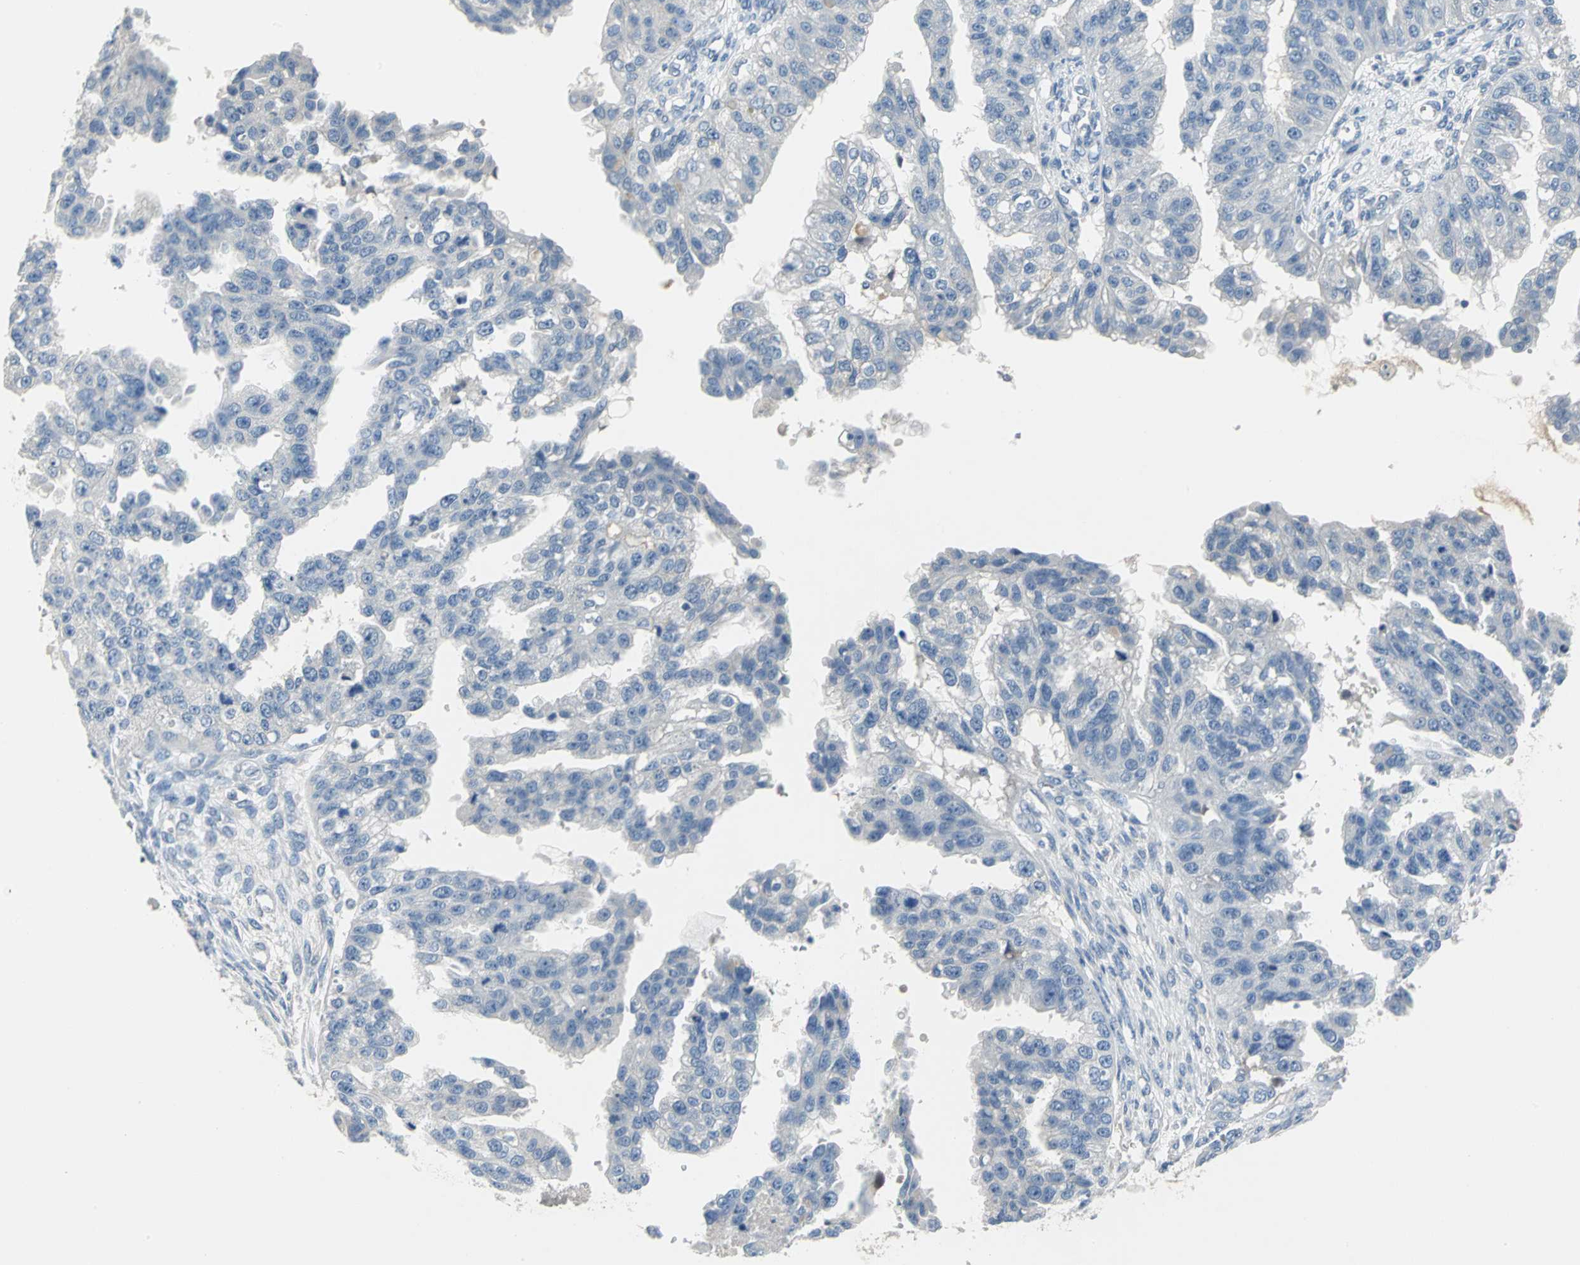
{"staining": {"intensity": "negative", "quantity": "none", "location": "none"}, "tissue": "ovarian cancer", "cell_type": "Tumor cells", "image_type": "cancer", "snomed": [{"axis": "morphology", "description": "Cystadenocarcinoma, serous, NOS"}, {"axis": "topography", "description": "Ovary"}], "caption": "Photomicrograph shows no significant protein staining in tumor cells of ovarian serous cystadenocarcinoma.", "gene": "PTGDS", "patient": {"sex": "female", "age": 58}}